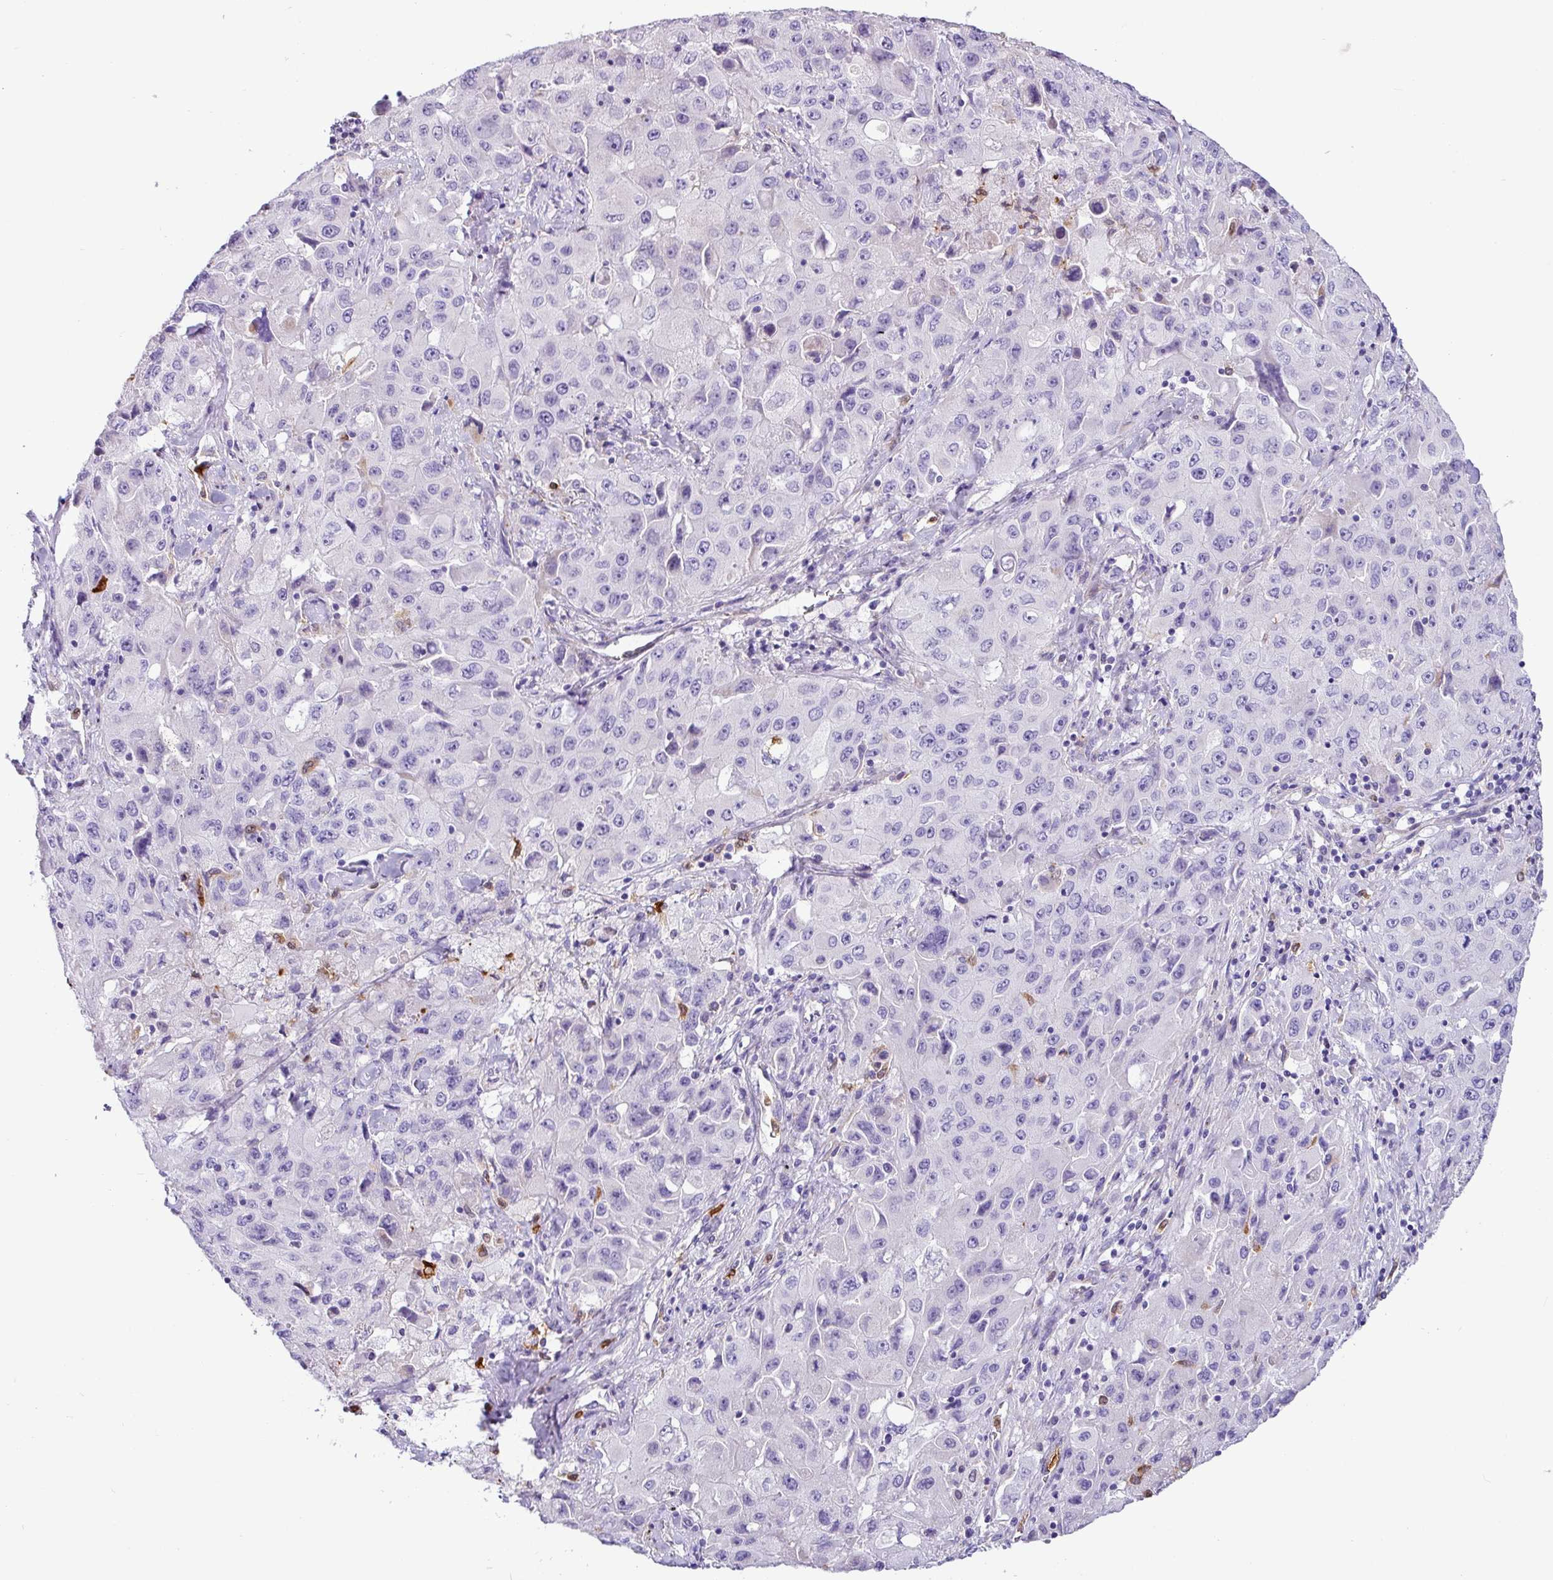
{"staining": {"intensity": "negative", "quantity": "none", "location": "none"}, "tissue": "lung cancer", "cell_type": "Tumor cells", "image_type": "cancer", "snomed": [{"axis": "morphology", "description": "Squamous cell carcinoma, NOS"}, {"axis": "topography", "description": "Lung"}], "caption": "This is an immunohistochemistry (IHC) photomicrograph of lung cancer (squamous cell carcinoma). There is no positivity in tumor cells.", "gene": "SH2D3C", "patient": {"sex": "male", "age": 63}}